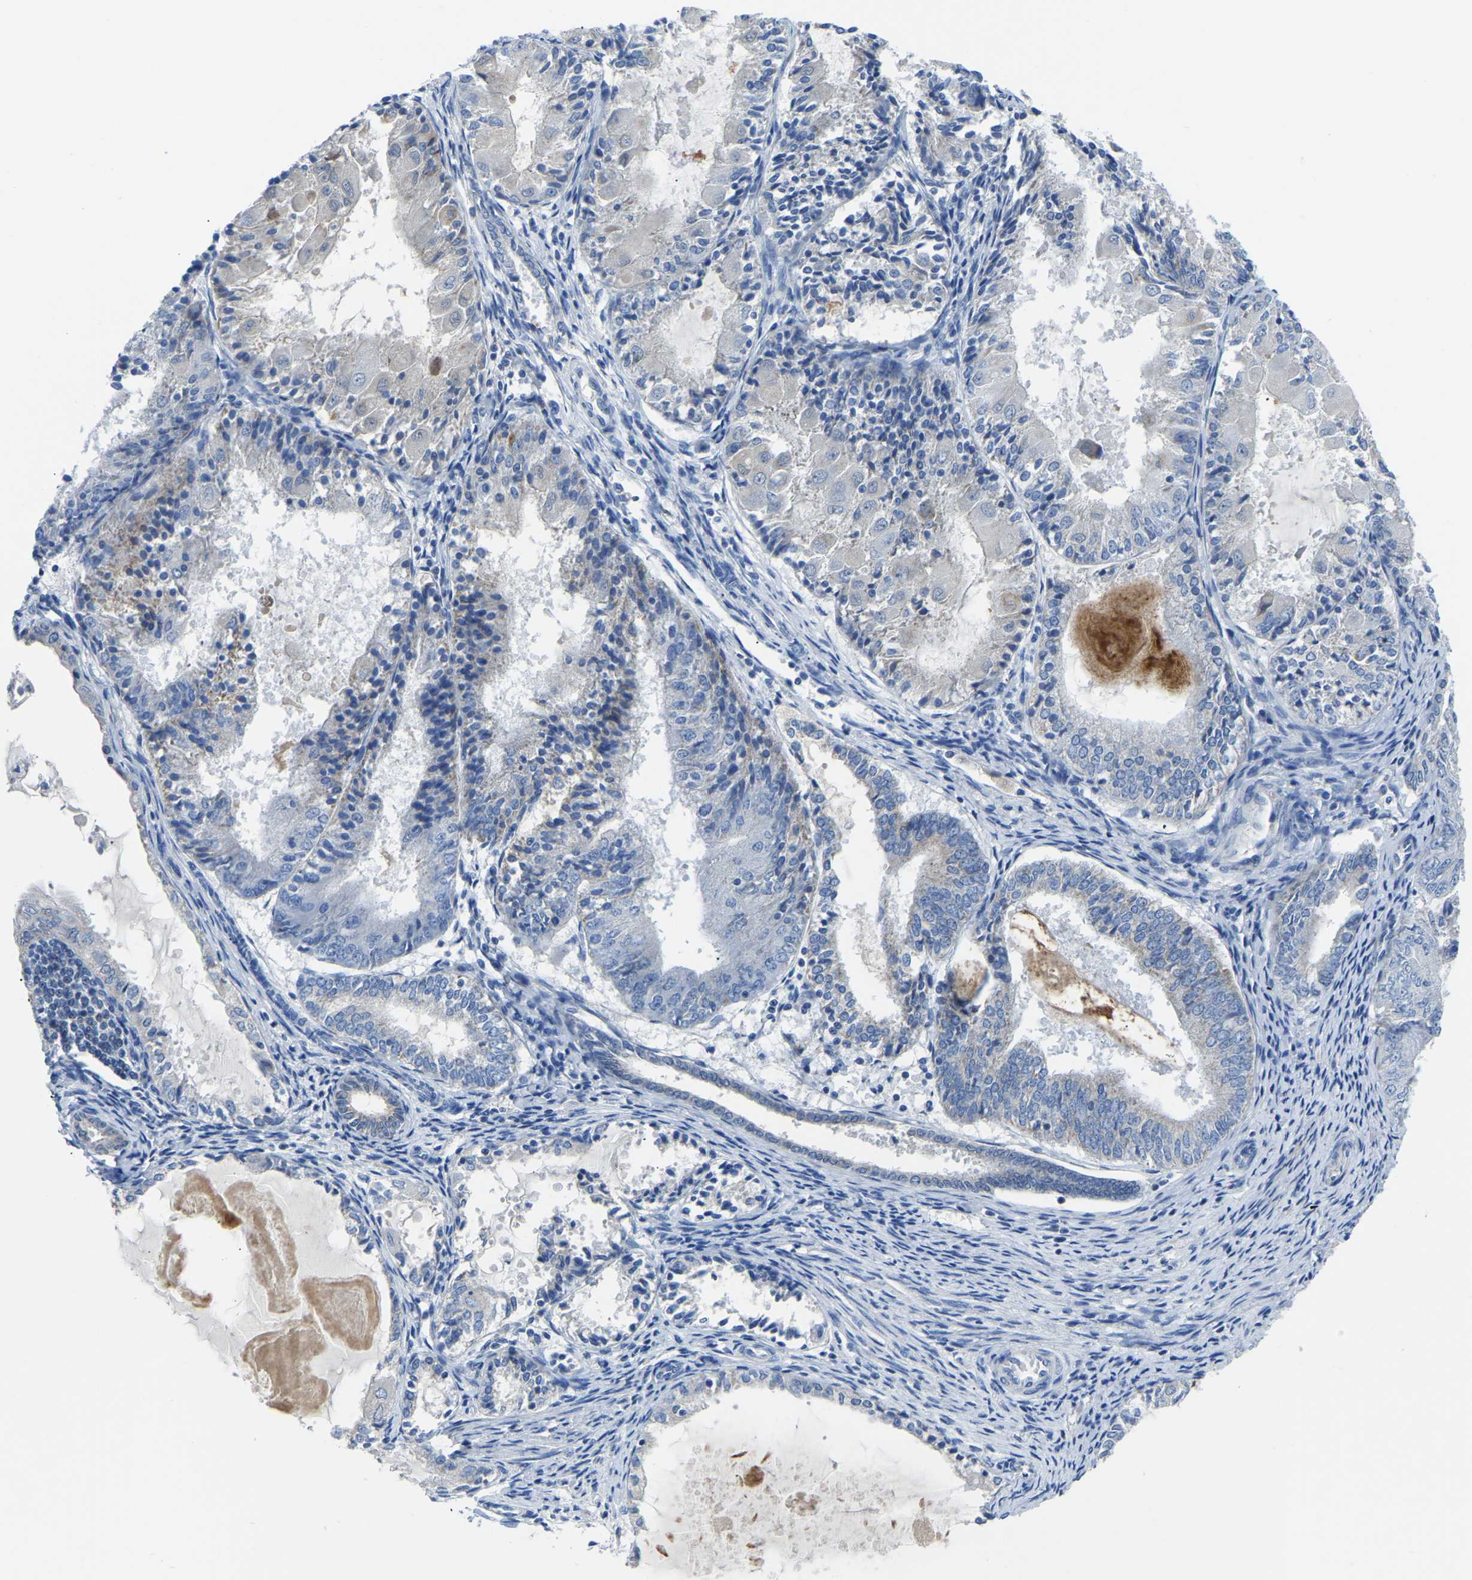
{"staining": {"intensity": "negative", "quantity": "none", "location": "none"}, "tissue": "endometrial cancer", "cell_type": "Tumor cells", "image_type": "cancer", "snomed": [{"axis": "morphology", "description": "Adenocarcinoma, NOS"}, {"axis": "topography", "description": "Endometrium"}], "caption": "High power microscopy image of an IHC histopathology image of endometrial cancer (adenocarcinoma), revealing no significant expression in tumor cells. (DAB immunohistochemistry (IHC) visualized using brightfield microscopy, high magnification).", "gene": "ETFA", "patient": {"sex": "female", "age": 81}}